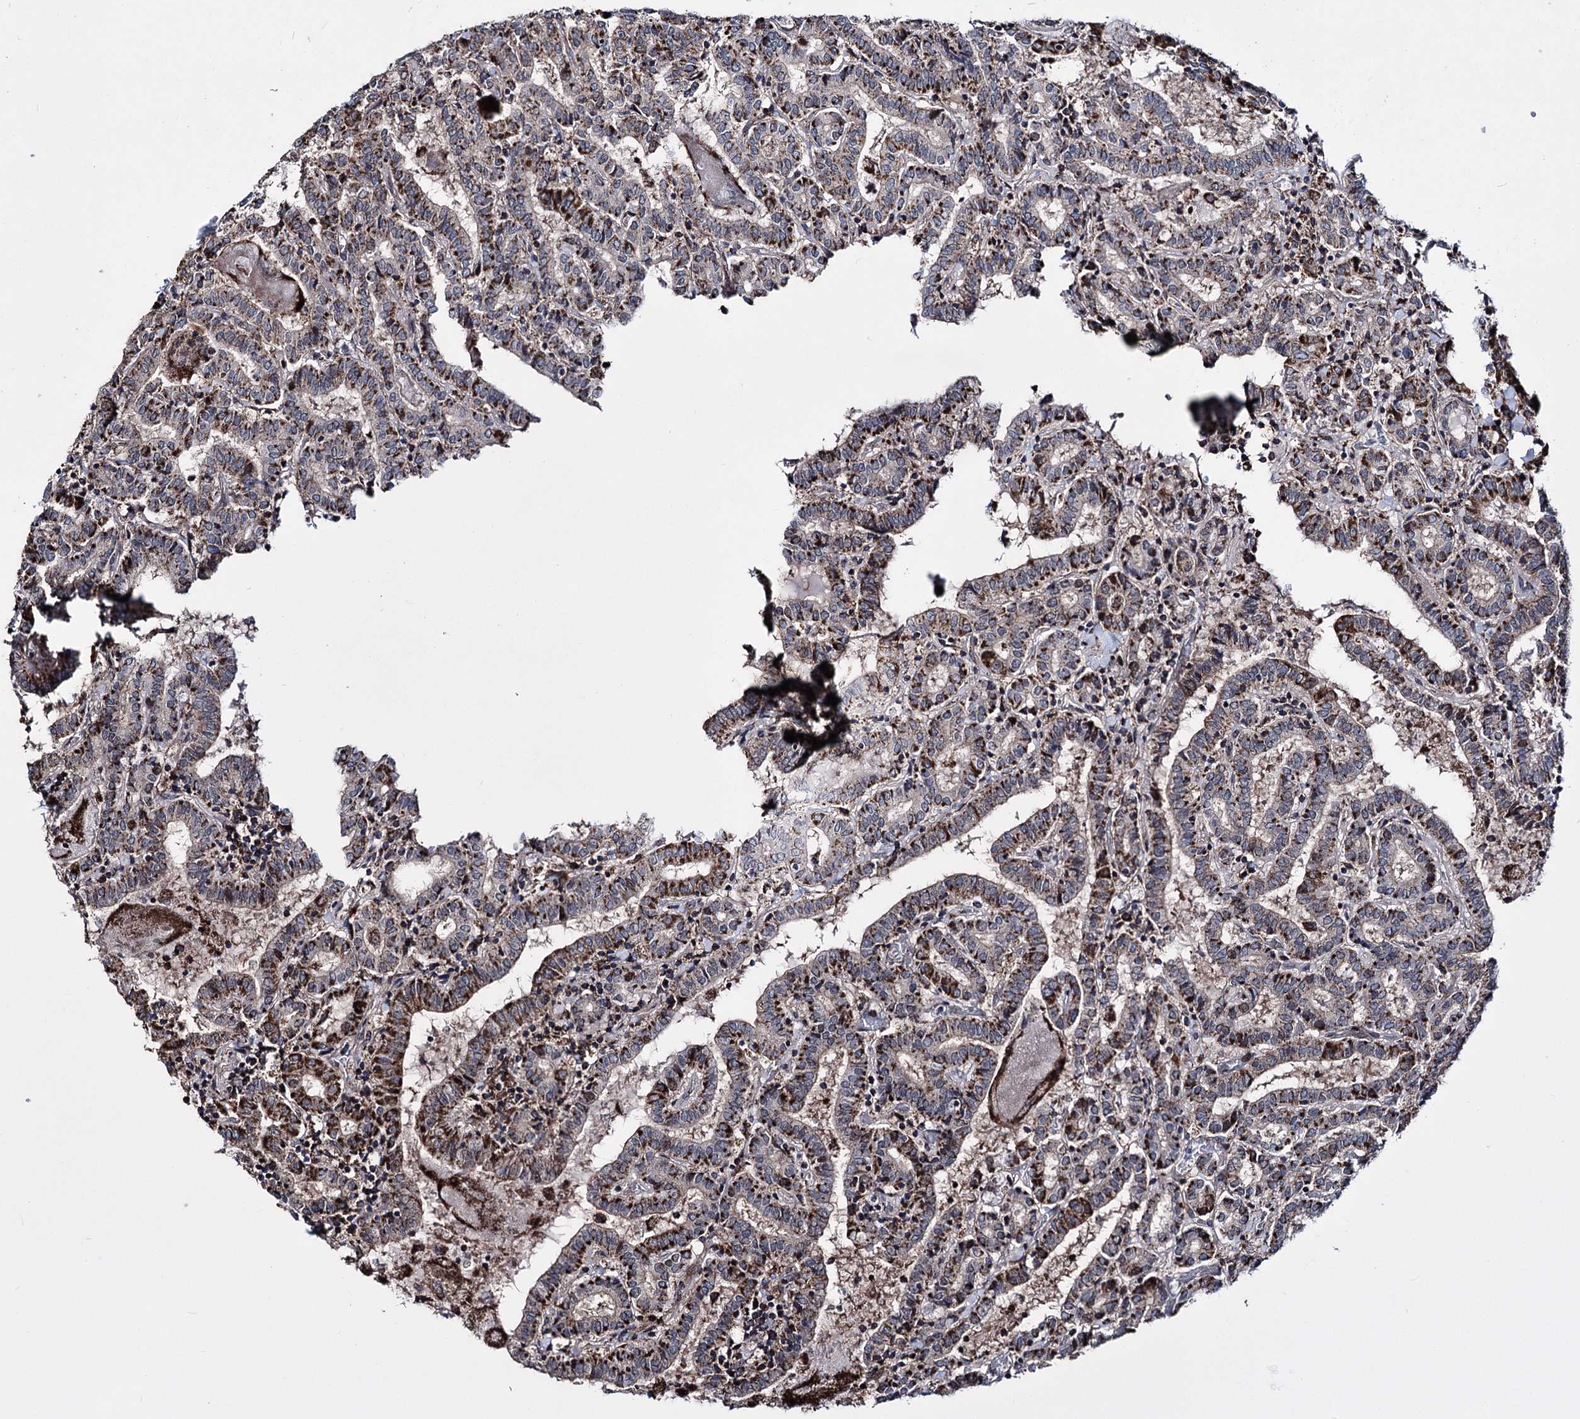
{"staining": {"intensity": "moderate", "quantity": ">75%", "location": "cytoplasmic/membranous"}, "tissue": "thyroid cancer", "cell_type": "Tumor cells", "image_type": "cancer", "snomed": [{"axis": "morphology", "description": "Papillary adenocarcinoma, NOS"}, {"axis": "topography", "description": "Thyroid gland"}], "caption": "A brown stain highlights moderate cytoplasmic/membranous expression of a protein in thyroid cancer (papillary adenocarcinoma) tumor cells.", "gene": "CREB3L4", "patient": {"sex": "female", "age": 72}}